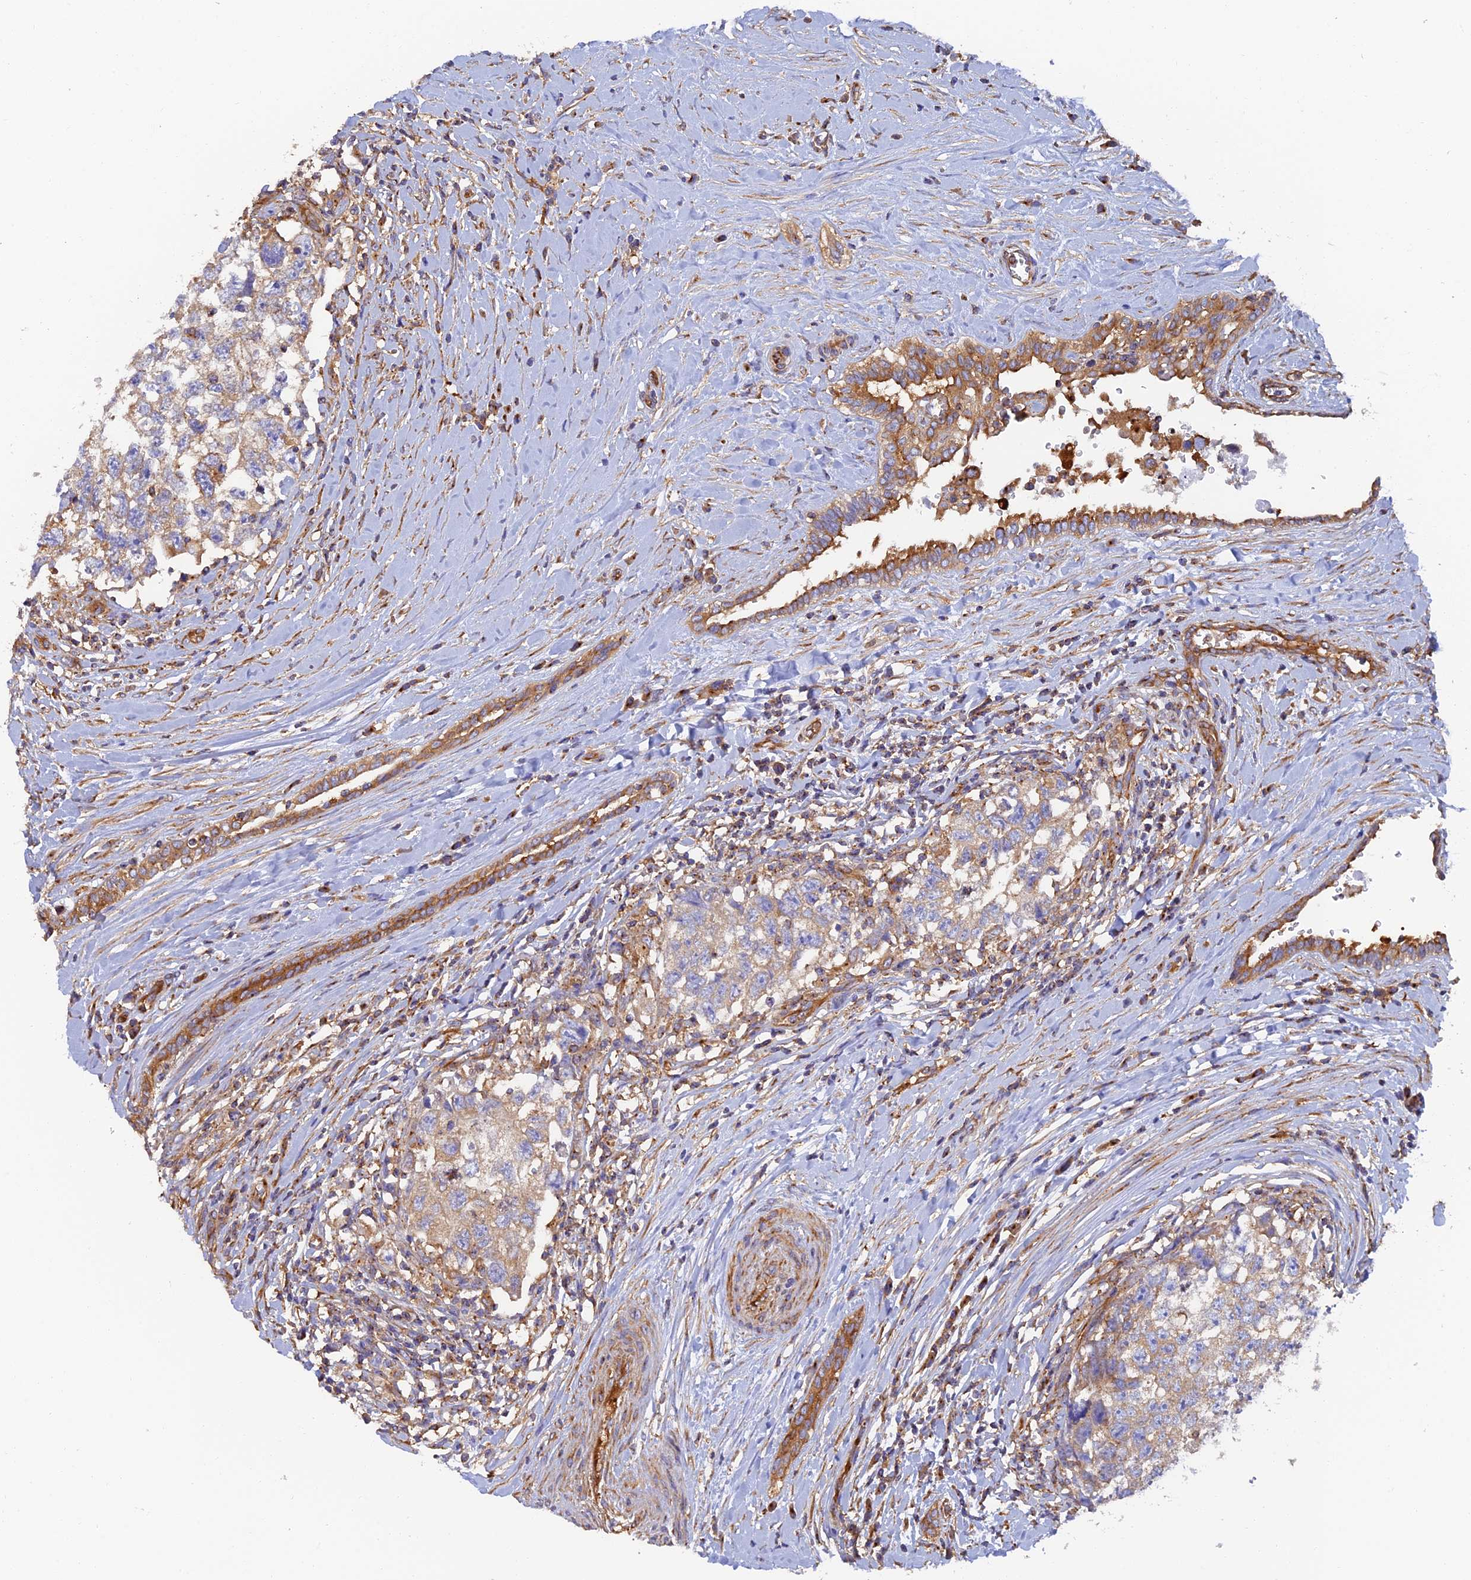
{"staining": {"intensity": "weak", "quantity": ">75%", "location": "cytoplasmic/membranous"}, "tissue": "testis cancer", "cell_type": "Tumor cells", "image_type": "cancer", "snomed": [{"axis": "morphology", "description": "Seminoma, NOS"}, {"axis": "morphology", "description": "Carcinoma, Embryonal, NOS"}, {"axis": "topography", "description": "Testis"}], "caption": "Immunohistochemical staining of human testis cancer displays low levels of weak cytoplasmic/membranous expression in about >75% of tumor cells. The protein of interest is stained brown, and the nuclei are stained in blue (DAB IHC with brightfield microscopy, high magnification).", "gene": "DCTN2", "patient": {"sex": "male", "age": 29}}